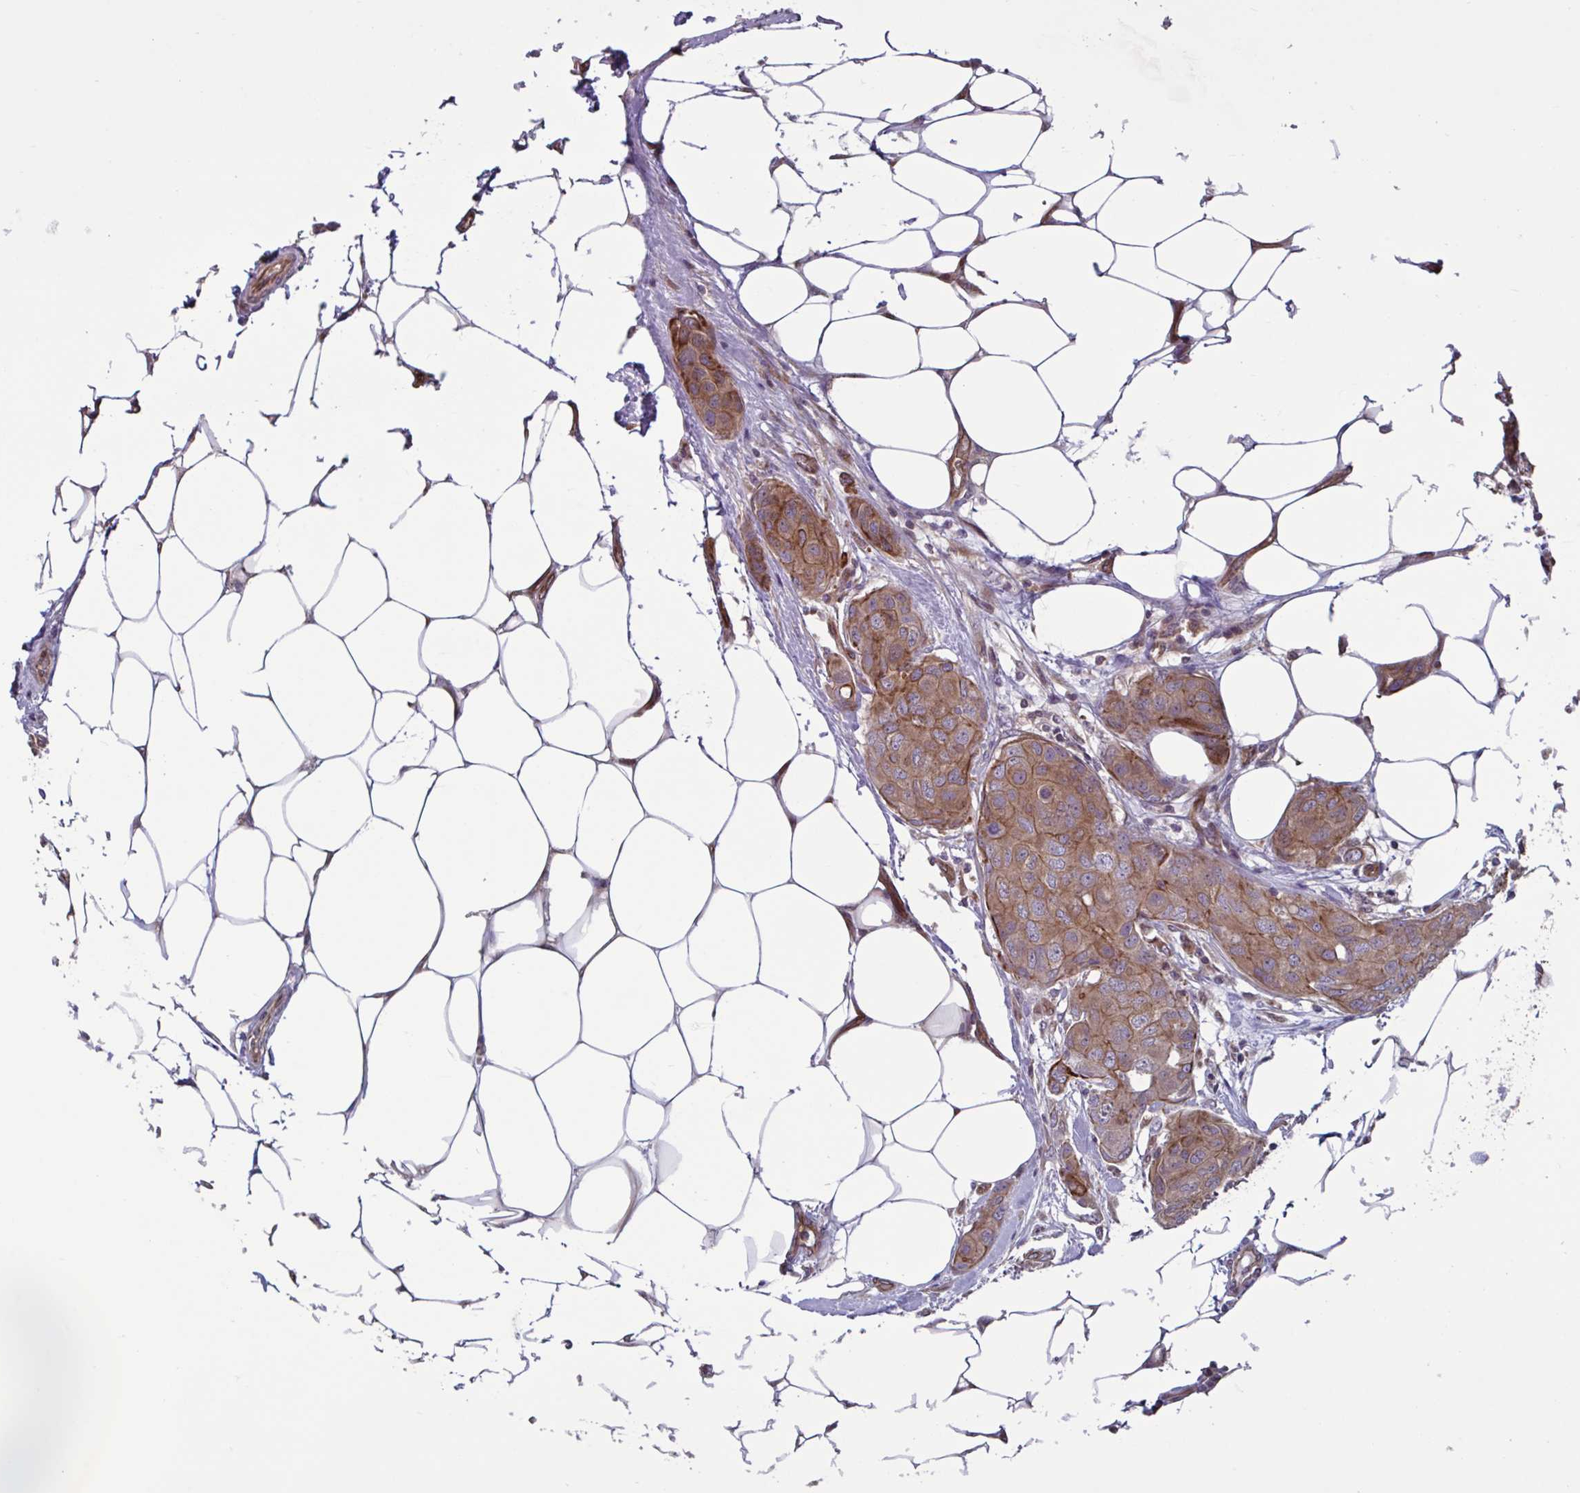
{"staining": {"intensity": "moderate", "quantity": "25%-75%", "location": "cytoplasmic/membranous"}, "tissue": "breast cancer", "cell_type": "Tumor cells", "image_type": "cancer", "snomed": [{"axis": "morphology", "description": "Duct carcinoma"}, {"axis": "topography", "description": "Breast"}, {"axis": "topography", "description": "Lymph node"}], "caption": "An immunohistochemistry (IHC) photomicrograph of tumor tissue is shown. Protein staining in brown highlights moderate cytoplasmic/membranous positivity in infiltrating ductal carcinoma (breast) within tumor cells.", "gene": "GLTP", "patient": {"sex": "female", "age": 80}}